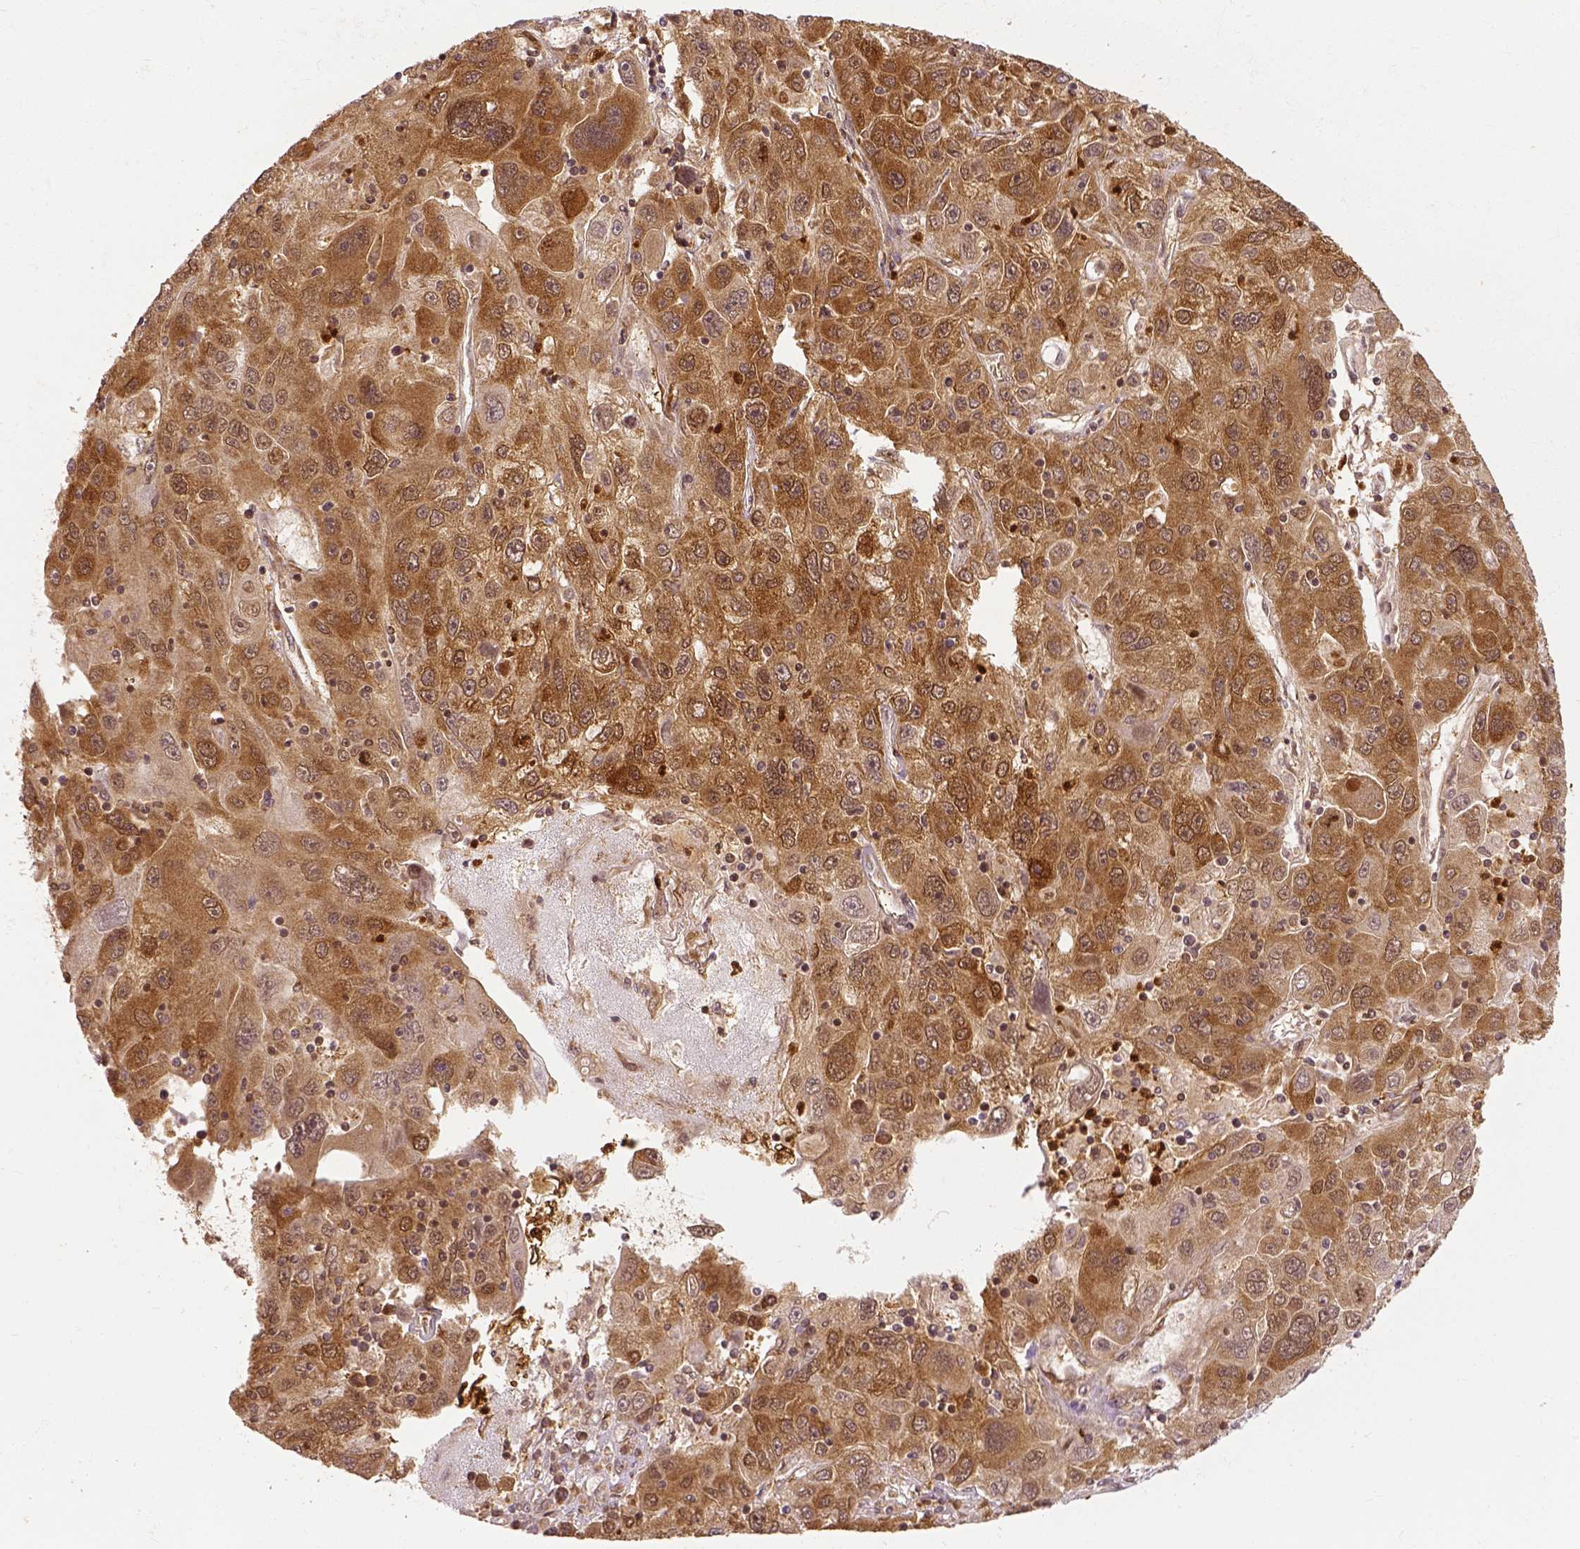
{"staining": {"intensity": "moderate", "quantity": ">75%", "location": "cytoplasmic/membranous"}, "tissue": "stomach cancer", "cell_type": "Tumor cells", "image_type": "cancer", "snomed": [{"axis": "morphology", "description": "Adenocarcinoma, NOS"}, {"axis": "topography", "description": "Stomach"}], "caption": "DAB immunohistochemical staining of human stomach cancer demonstrates moderate cytoplasmic/membranous protein staining in about >75% of tumor cells.", "gene": "GPI", "patient": {"sex": "male", "age": 56}}